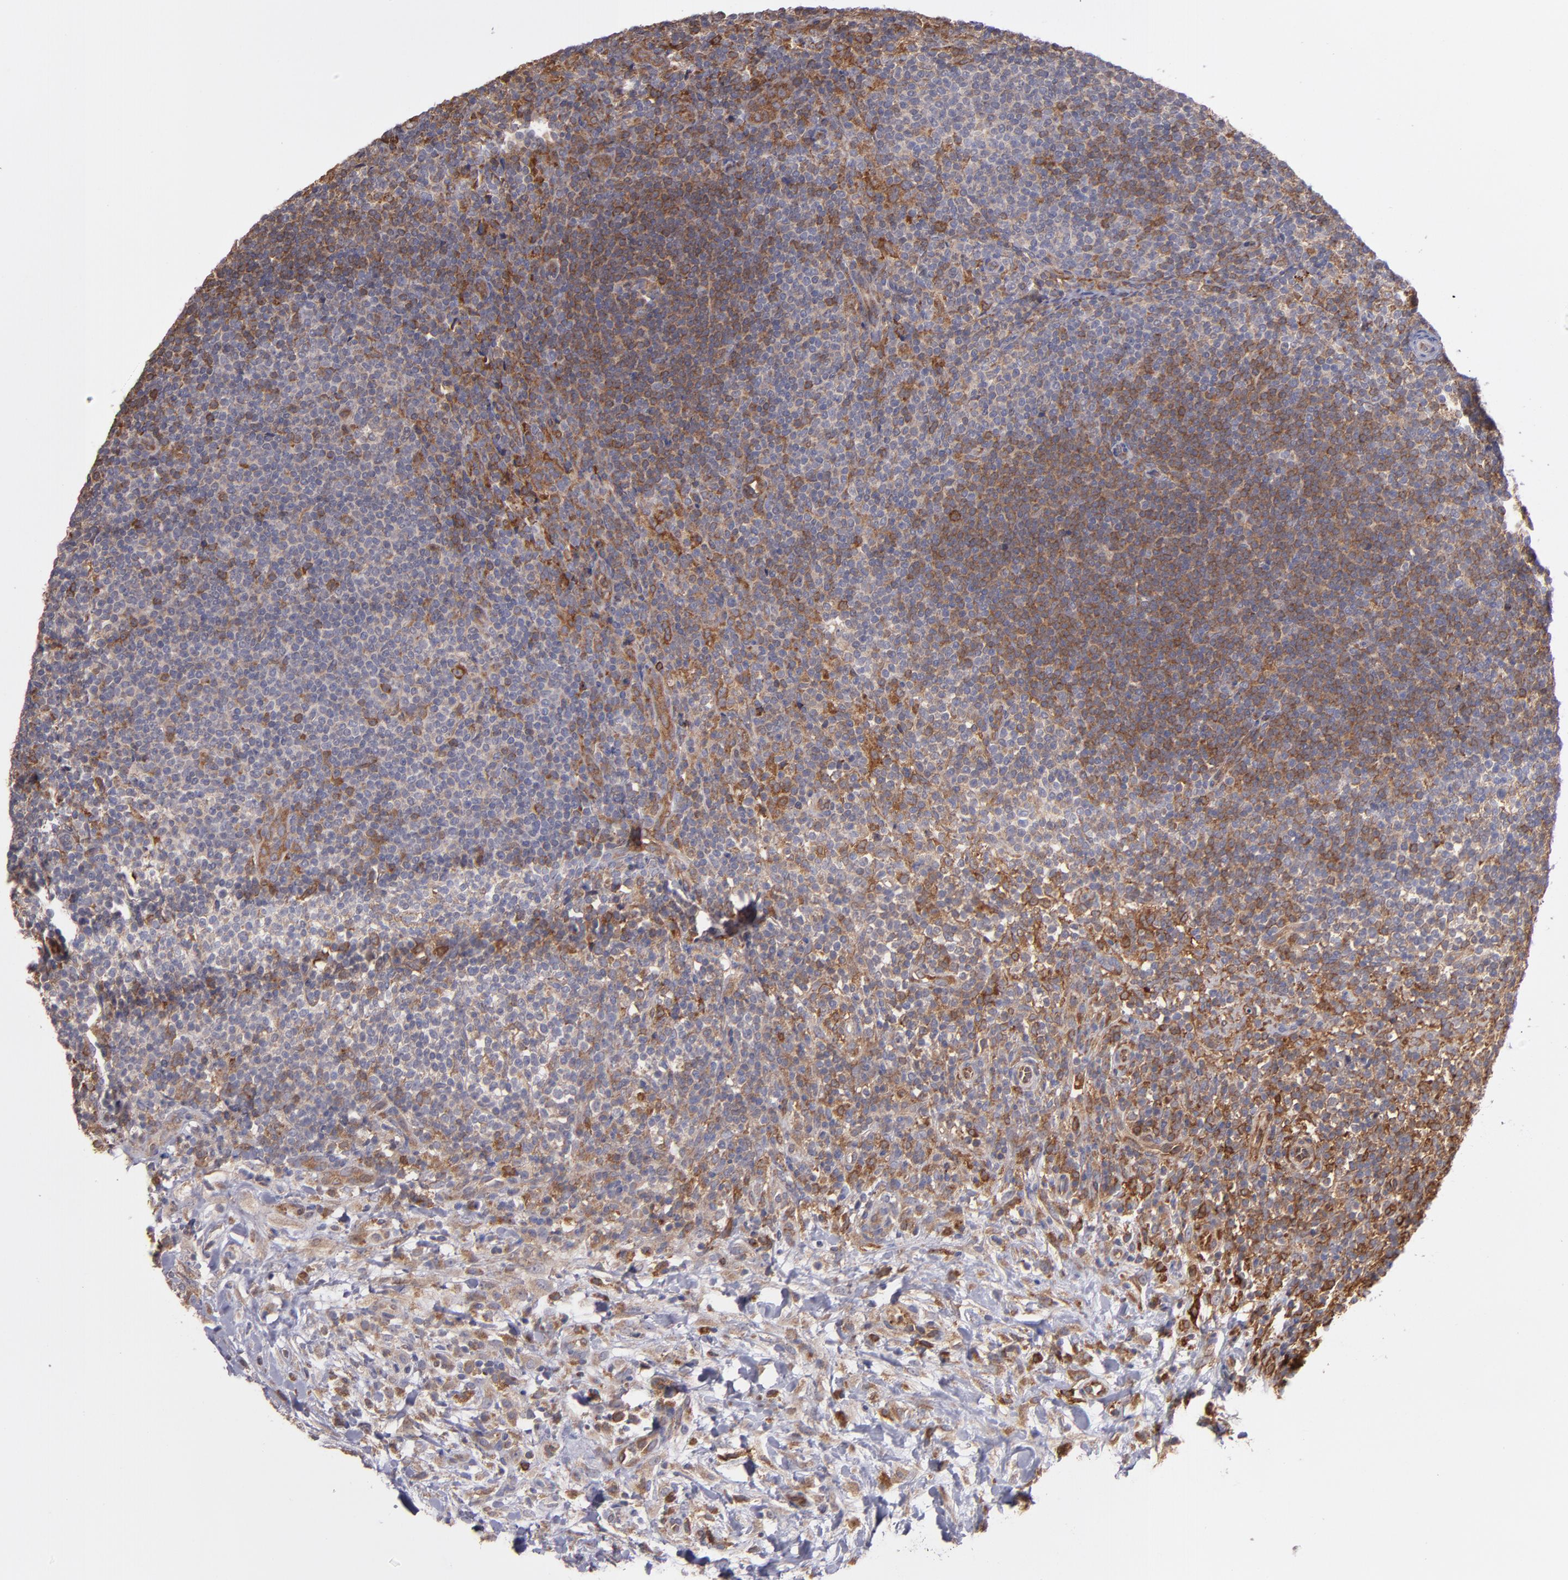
{"staining": {"intensity": "moderate", "quantity": "25%-75%", "location": "cytoplasmic/membranous"}, "tissue": "lymphoma", "cell_type": "Tumor cells", "image_type": "cancer", "snomed": [{"axis": "morphology", "description": "Malignant lymphoma, non-Hodgkin's type, Low grade"}, {"axis": "topography", "description": "Lymph node"}], "caption": "Malignant lymphoma, non-Hodgkin's type (low-grade) stained with a protein marker exhibits moderate staining in tumor cells.", "gene": "IFIH1", "patient": {"sex": "female", "age": 76}}